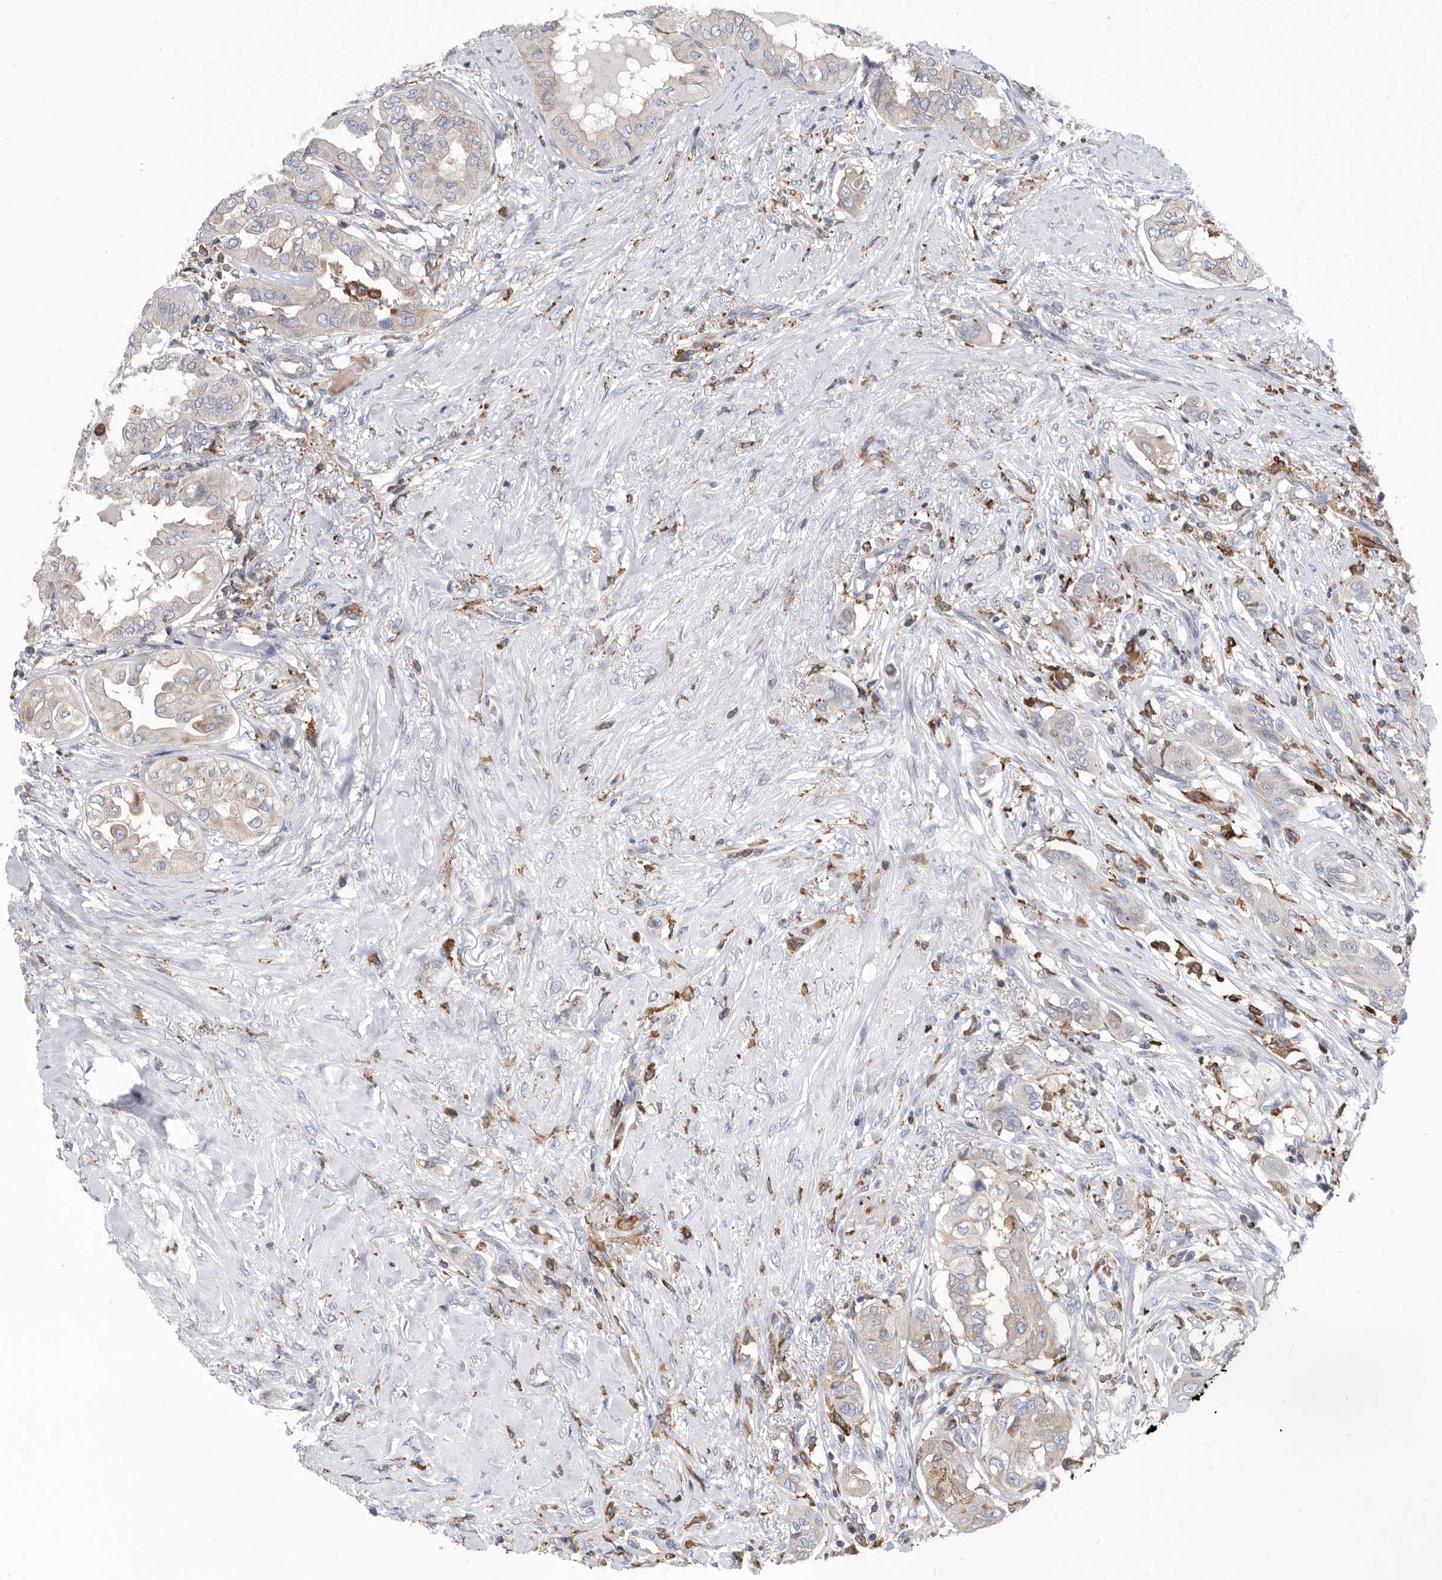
{"staining": {"intensity": "negative", "quantity": "none", "location": "none"}, "tissue": "thyroid cancer", "cell_type": "Tumor cells", "image_type": "cancer", "snomed": [{"axis": "morphology", "description": "Papillary adenocarcinoma, NOS"}, {"axis": "topography", "description": "Thyroid gland"}], "caption": "The histopathology image reveals no significant expression in tumor cells of thyroid cancer (papillary adenocarcinoma).", "gene": "SMG7", "patient": {"sex": "female", "age": 59}}